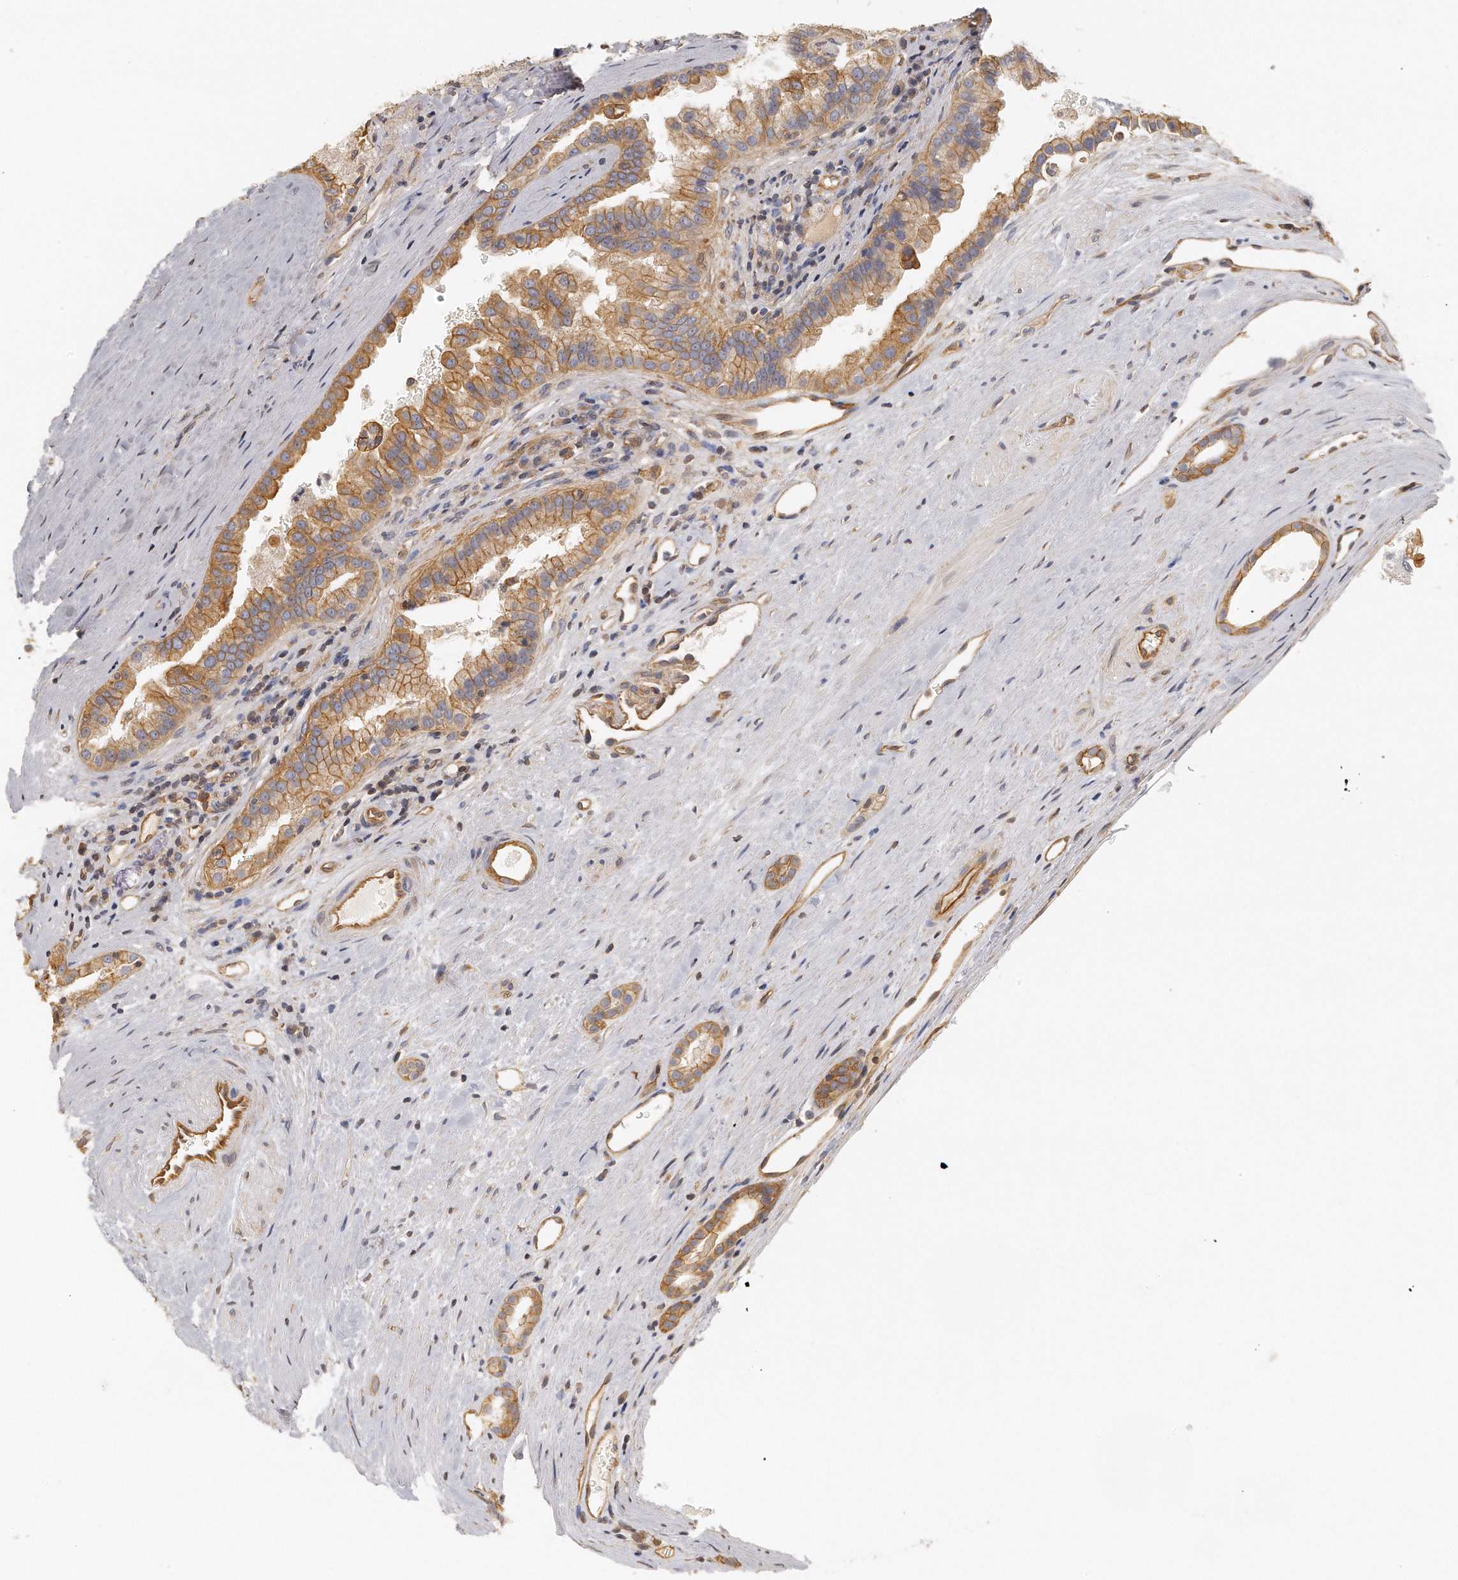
{"staining": {"intensity": "moderate", "quantity": "25%-75%", "location": "cytoplasmic/membranous"}, "tissue": "renal cancer", "cell_type": "Tumor cells", "image_type": "cancer", "snomed": [{"axis": "morphology", "description": "Adenocarcinoma, NOS"}, {"axis": "topography", "description": "Kidney"}], "caption": "Renal adenocarcinoma stained with a protein marker reveals moderate staining in tumor cells.", "gene": "CHST7", "patient": {"sex": "male", "age": 61}}